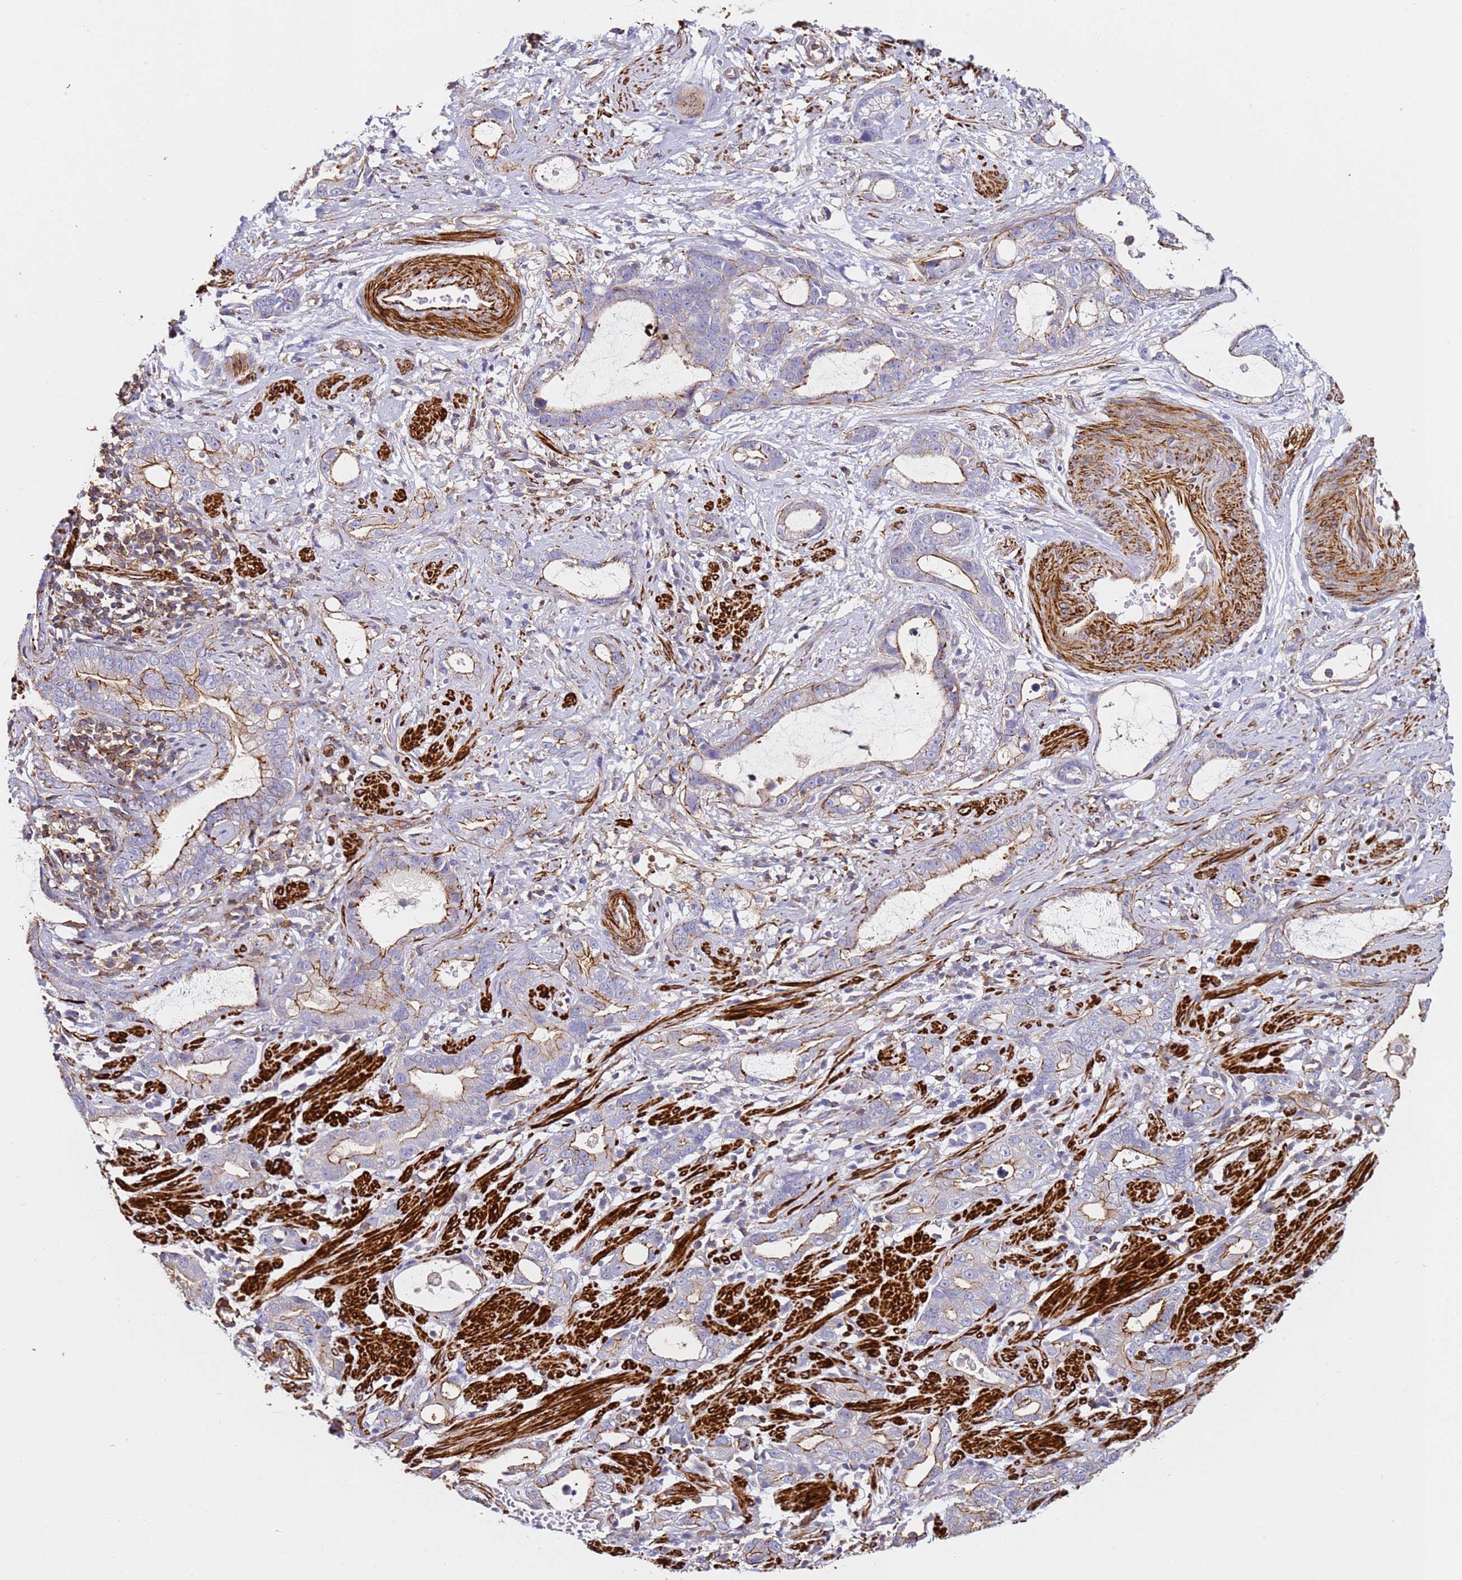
{"staining": {"intensity": "moderate", "quantity": "25%-75%", "location": "cytoplasmic/membranous"}, "tissue": "stomach cancer", "cell_type": "Tumor cells", "image_type": "cancer", "snomed": [{"axis": "morphology", "description": "Adenocarcinoma, NOS"}, {"axis": "topography", "description": "Stomach"}], "caption": "Moderate cytoplasmic/membranous protein staining is appreciated in about 25%-75% of tumor cells in stomach cancer. (Brightfield microscopy of DAB IHC at high magnification).", "gene": "ZNF671", "patient": {"sex": "male", "age": 55}}